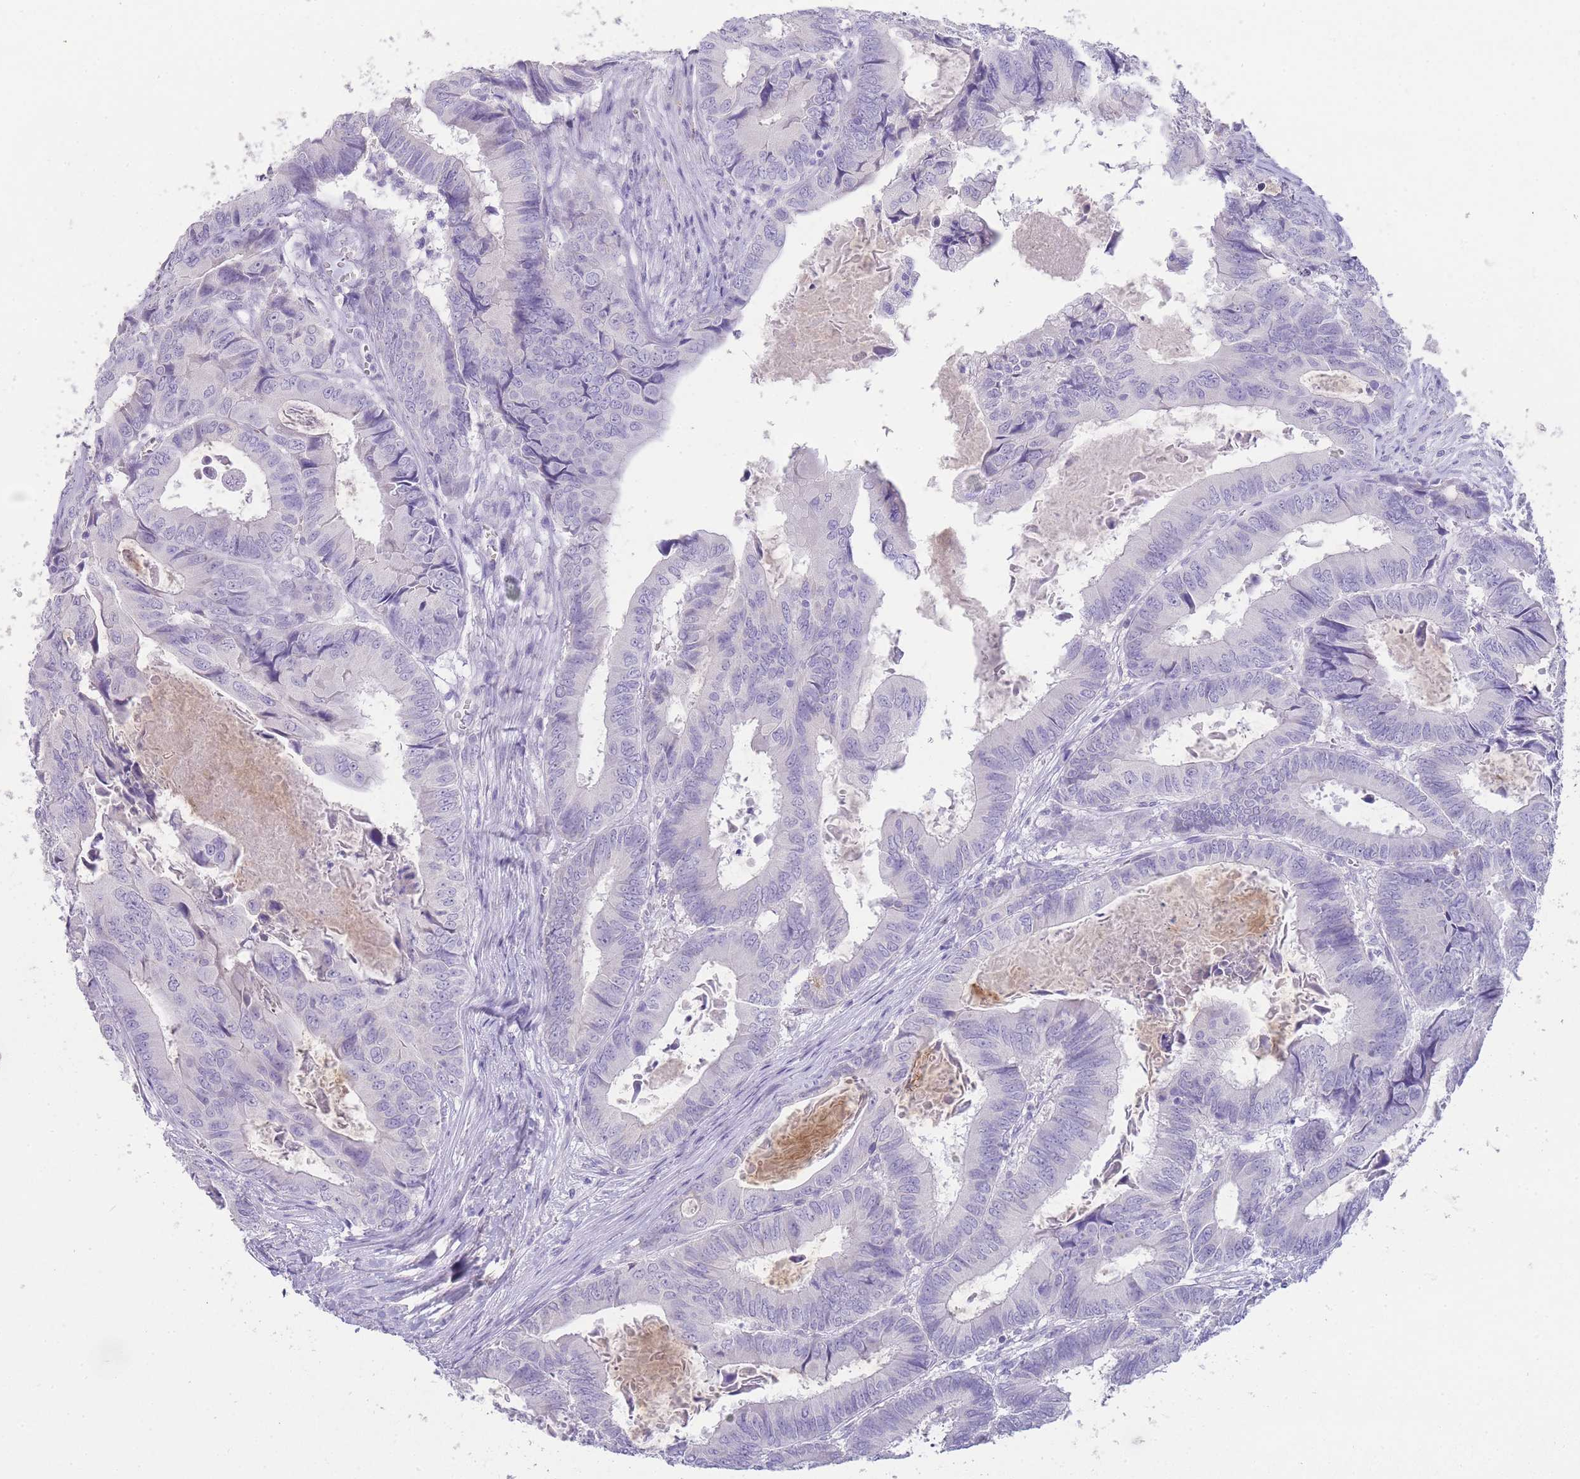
{"staining": {"intensity": "negative", "quantity": "none", "location": "none"}, "tissue": "colorectal cancer", "cell_type": "Tumor cells", "image_type": "cancer", "snomed": [{"axis": "morphology", "description": "Adenocarcinoma, NOS"}, {"axis": "topography", "description": "Colon"}], "caption": "Immunohistochemistry (IHC) micrograph of neoplastic tissue: human colorectal cancer stained with DAB (3,3'-diaminobenzidine) displays no significant protein expression in tumor cells.", "gene": "DPP4", "patient": {"sex": "male", "age": 85}}